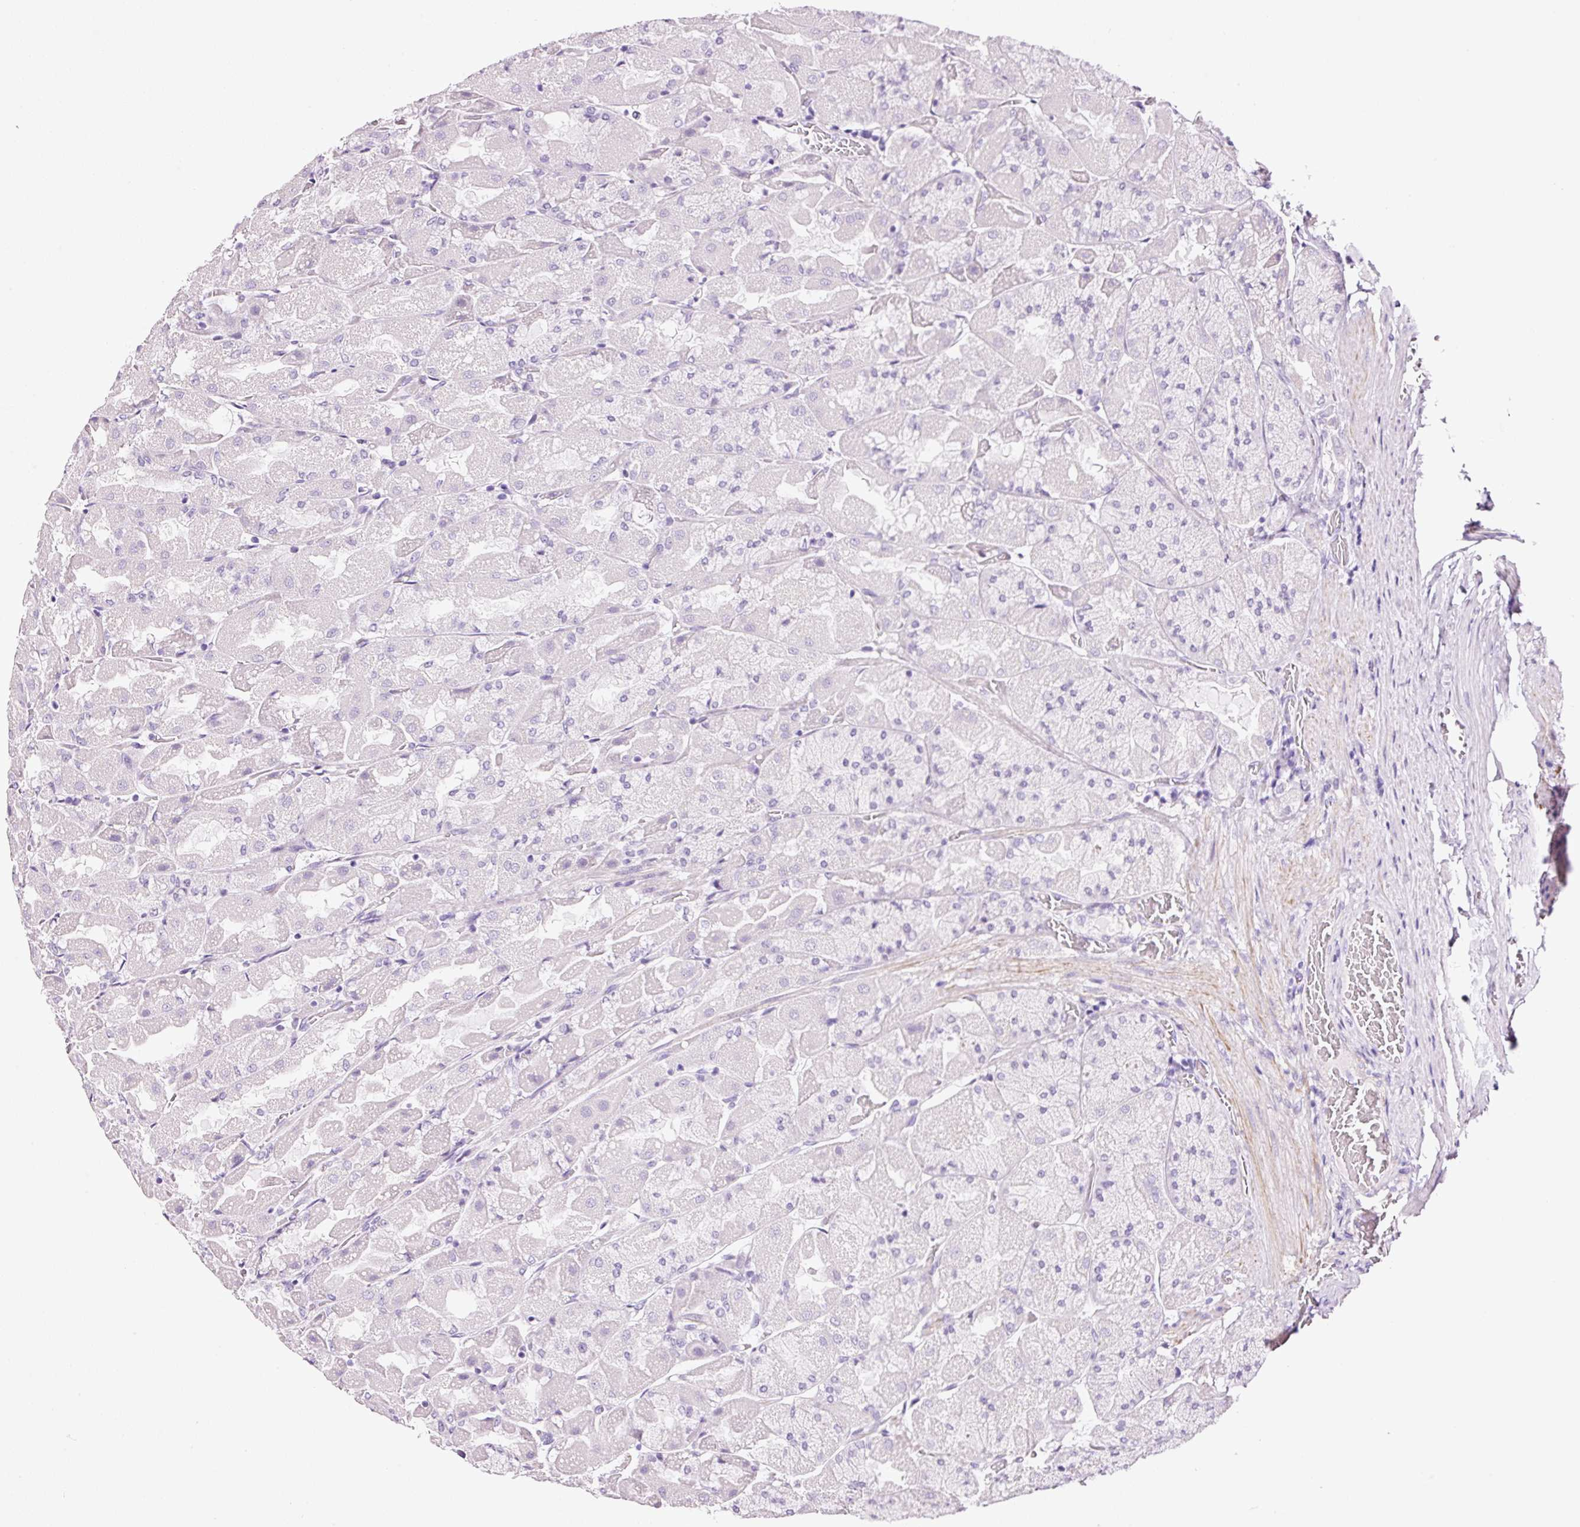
{"staining": {"intensity": "negative", "quantity": "none", "location": "none"}, "tissue": "stomach", "cell_type": "Glandular cells", "image_type": "normal", "snomed": [{"axis": "morphology", "description": "Normal tissue, NOS"}, {"axis": "topography", "description": "Stomach"}], "caption": "A histopathology image of human stomach is negative for staining in glandular cells. The staining is performed using DAB (3,3'-diaminobenzidine) brown chromogen with nuclei counter-stained in using hematoxylin.", "gene": "RTF2", "patient": {"sex": "female", "age": 61}}